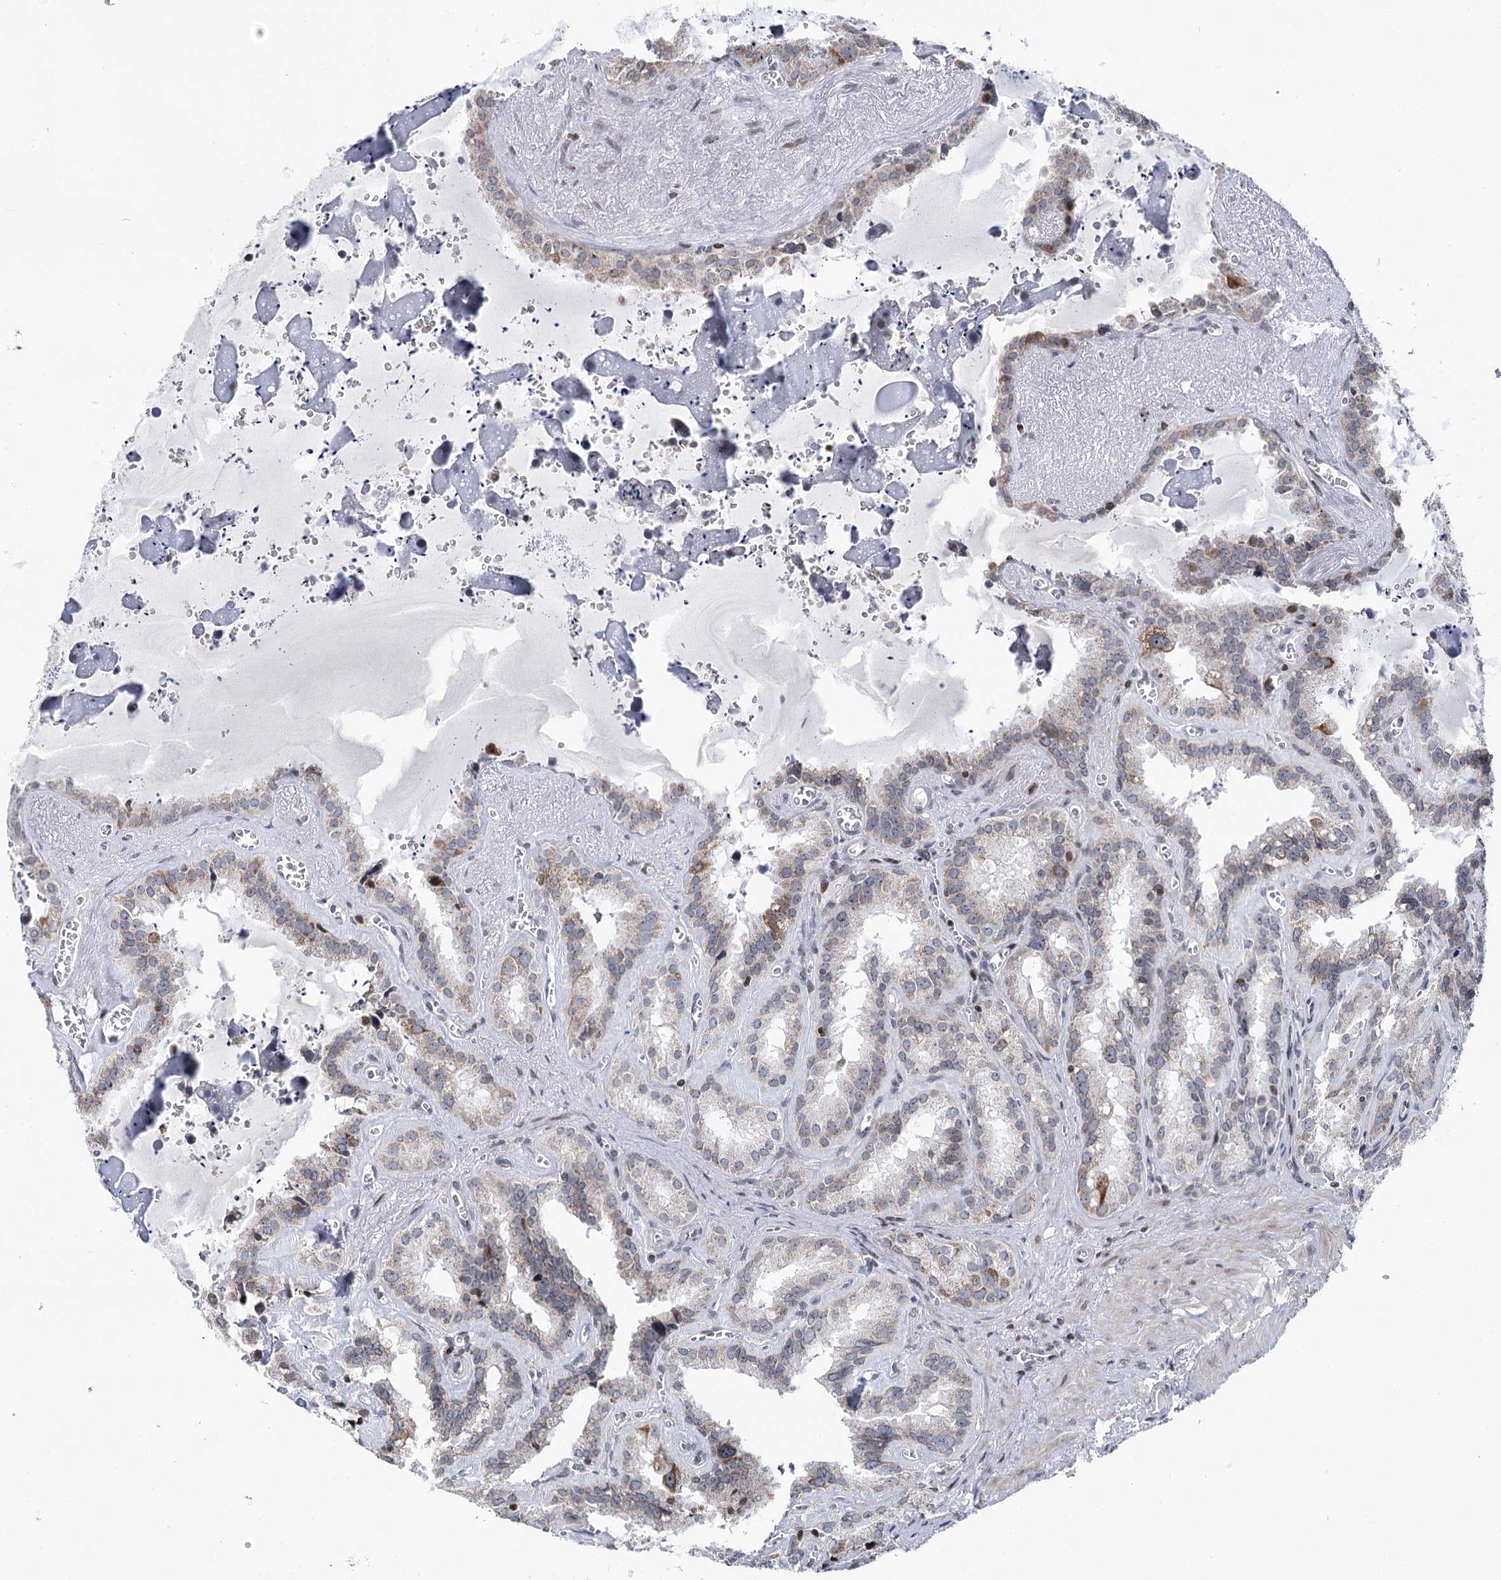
{"staining": {"intensity": "moderate", "quantity": "<25%", "location": "cytoplasmic/membranous"}, "tissue": "seminal vesicle", "cell_type": "Glandular cells", "image_type": "normal", "snomed": [{"axis": "morphology", "description": "Normal tissue, NOS"}, {"axis": "topography", "description": "Prostate"}, {"axis": "topography", "description": "Seminal veicle"}], "caption": "The histopathology image demonstrates immunohistochemical staining of benign seminal vesicle. There is moderate cytoplasmic/membranous staining is appreciated in about <25% of glandular cells.", "gene": "PTGR1", "patient": {"sex": "male", "age": 59}}